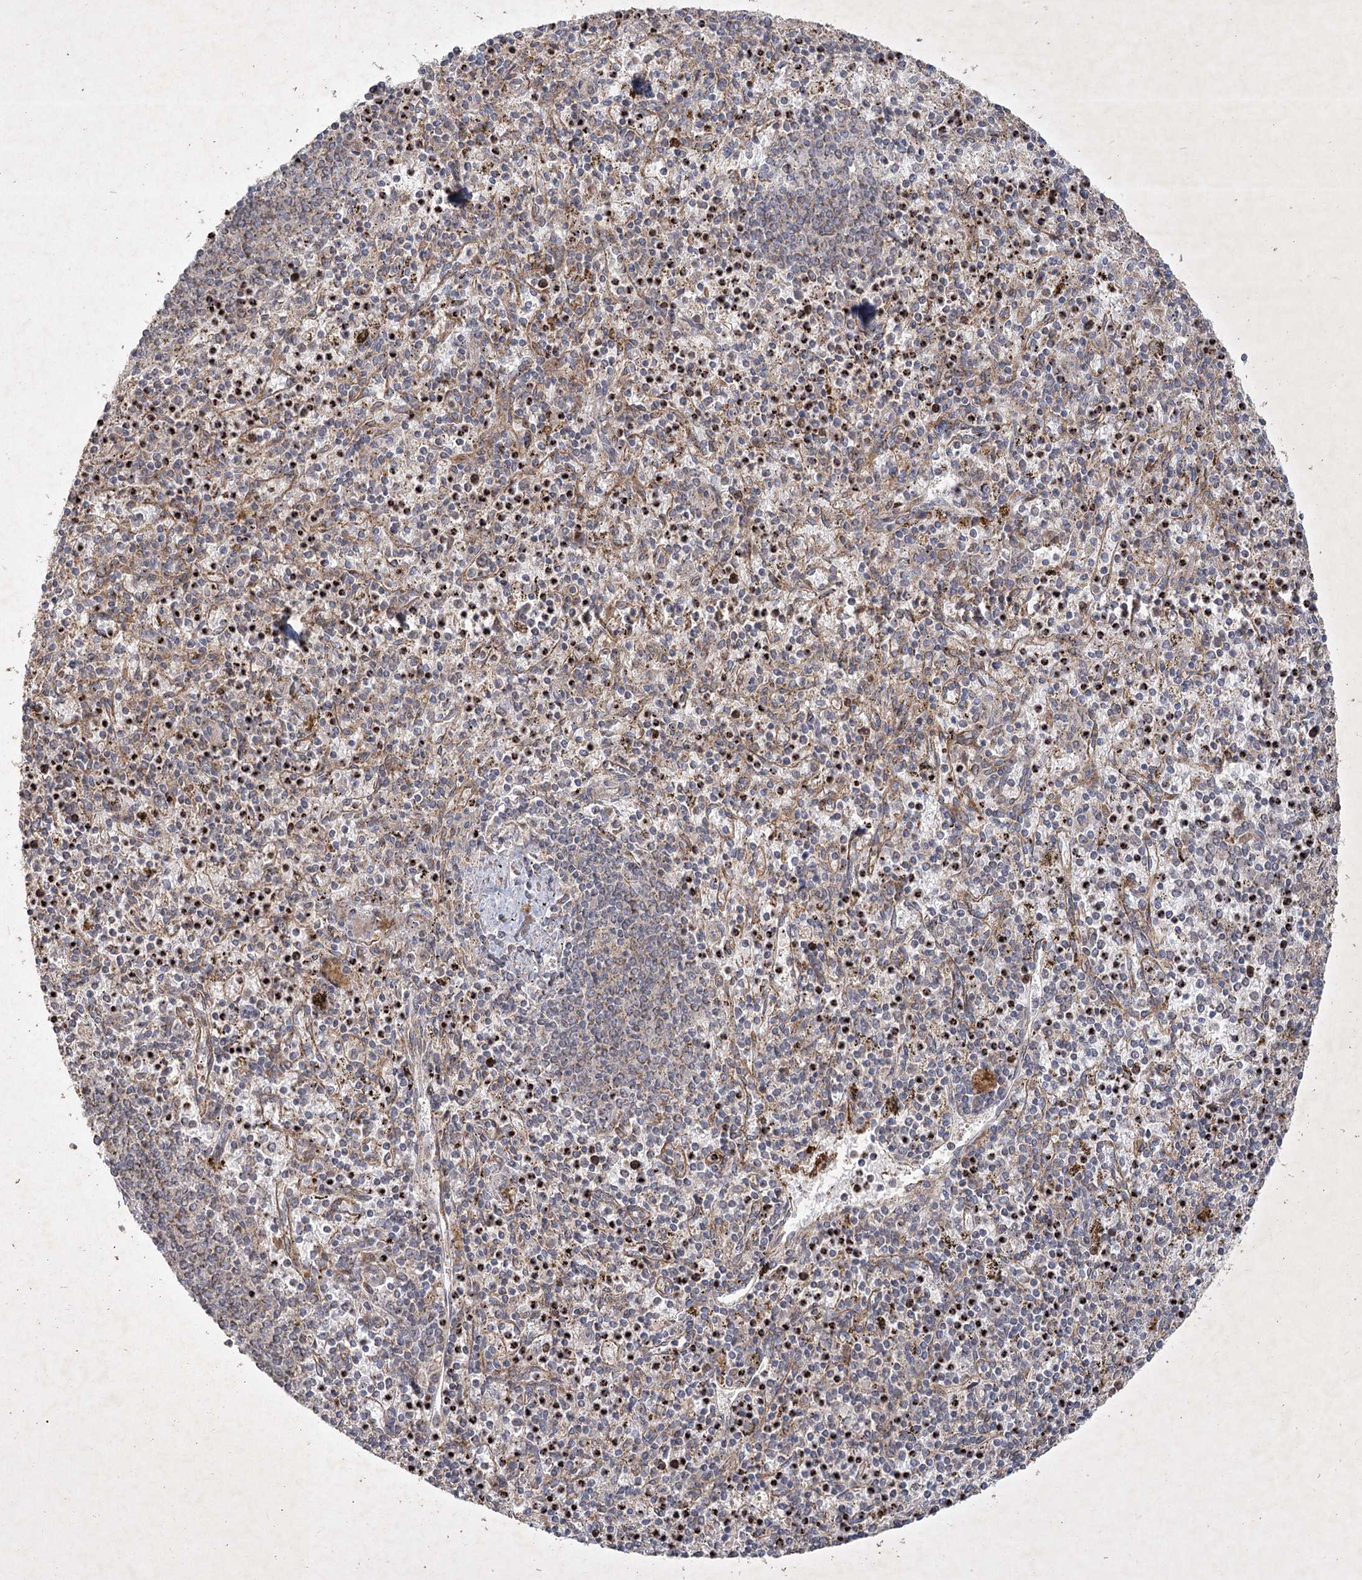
{"staining": {"intensity": "weak", "quantity": "25%-75%", "location": "cytoplasmic/membranous"}, "tissue": "spleen", "cell_type": "Cells in red pulp", "image_type": "normal", "snomed": [{"axis": "morphology", "description": "Normal tissue, NOS"}, {"axis": "topography", "description": "Spleen"}], "caption": "Cells in red pulp display low levels of weak cytoplasmic/membranous staining in approximately 25%-75% of cells in normal human spleen. (DAB (3,3'-diaminobenzidine) IHC, brown staining for protein, blue staining for nuclei).", "gene": "KBTBD4", "patient": {"sex": "male", "age": 72}}